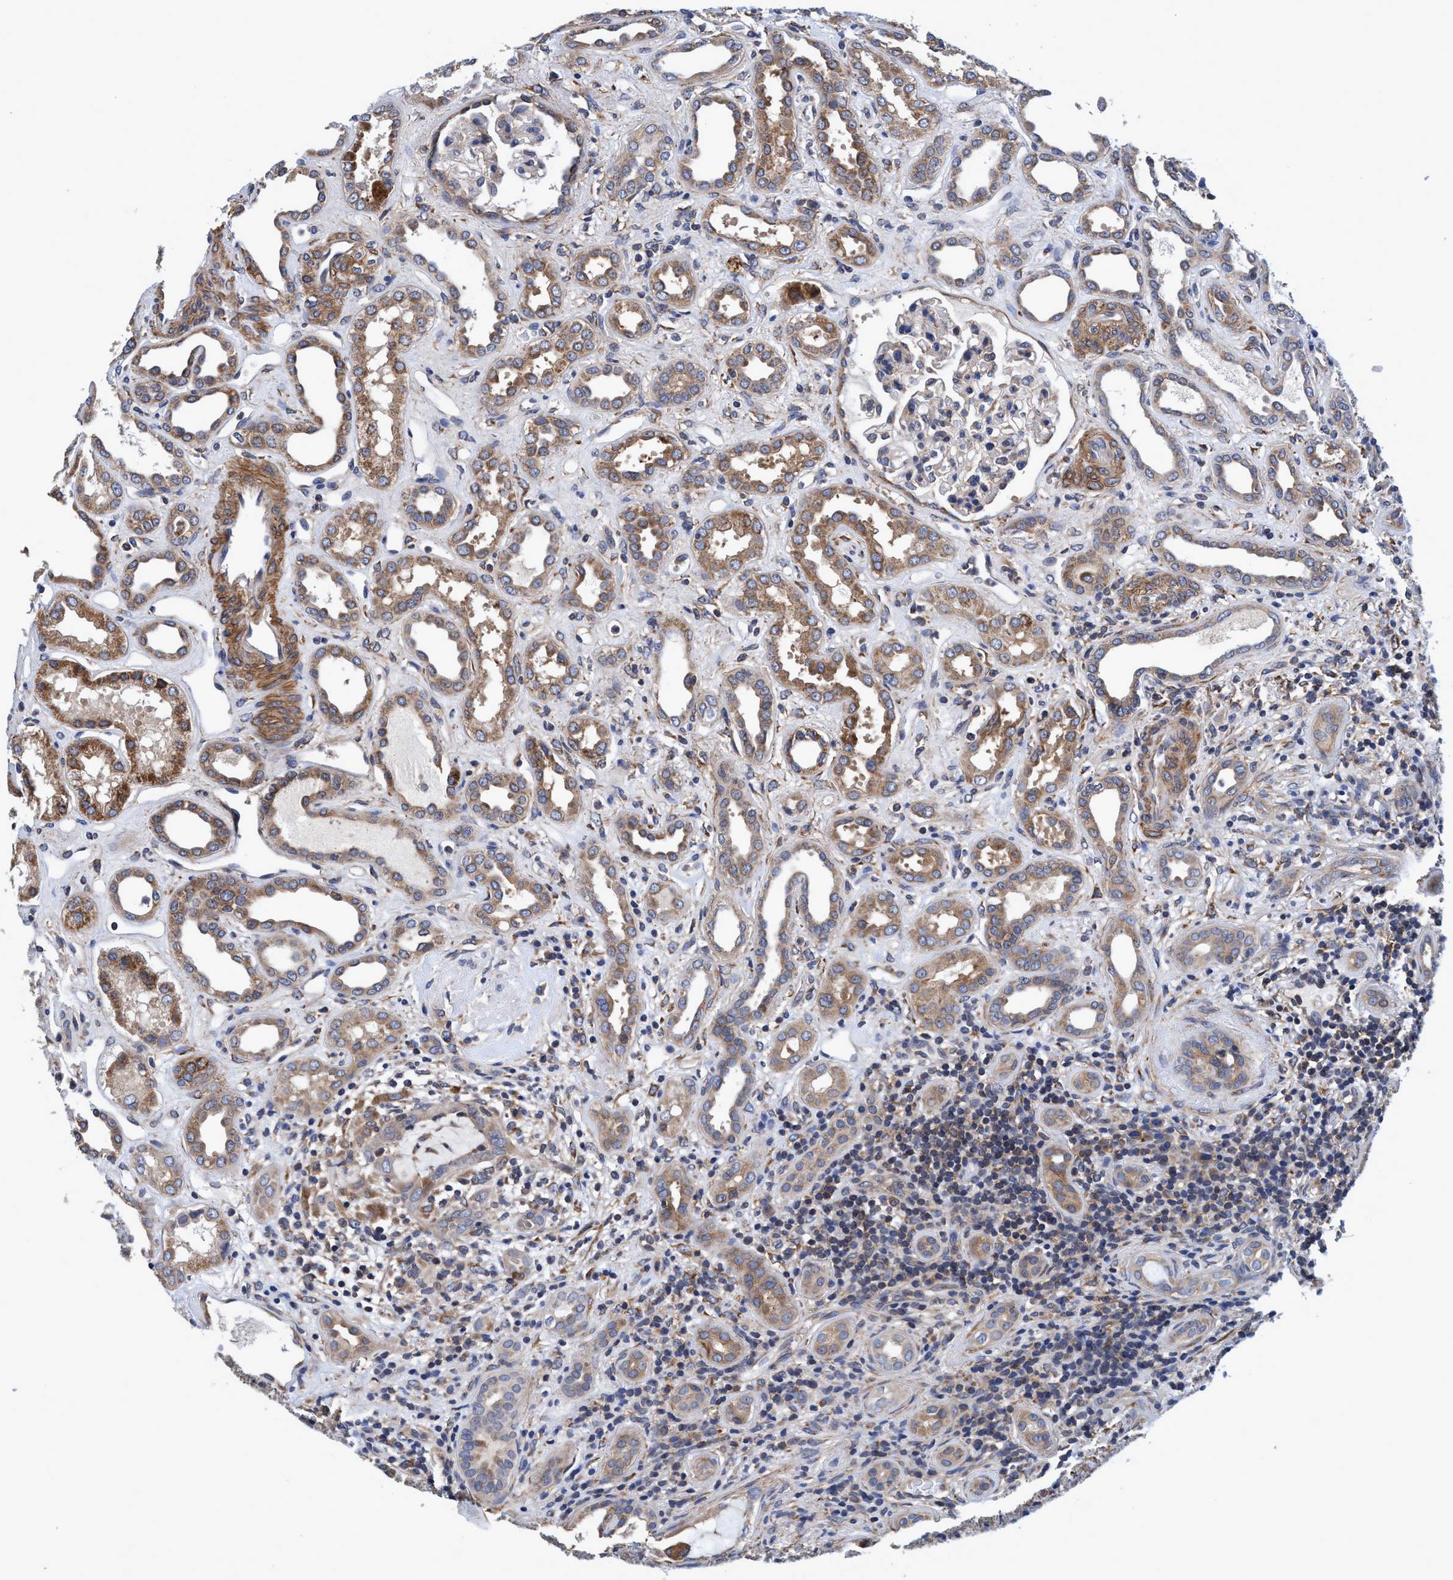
{"staining": {"intensity": "negative", "quantity": "none", "location": "none"}, "tissue": "kidney", "cell_type": "Cells in glomeruli", "image_type": "normal", "snomed": [{"axis": "morphology", "description": "Normal tissue, NOS"}, {"axis": "topography", "description": "Kidney"}], "caption": "The immunohistochemistry (IHC) image has no significant expression in cells in glomeruli of kidney. (DAB IHC with hematoxylin counter stain).", "gene": "CALCOCO2", "patient": {"sex": "male", "age": 59}}